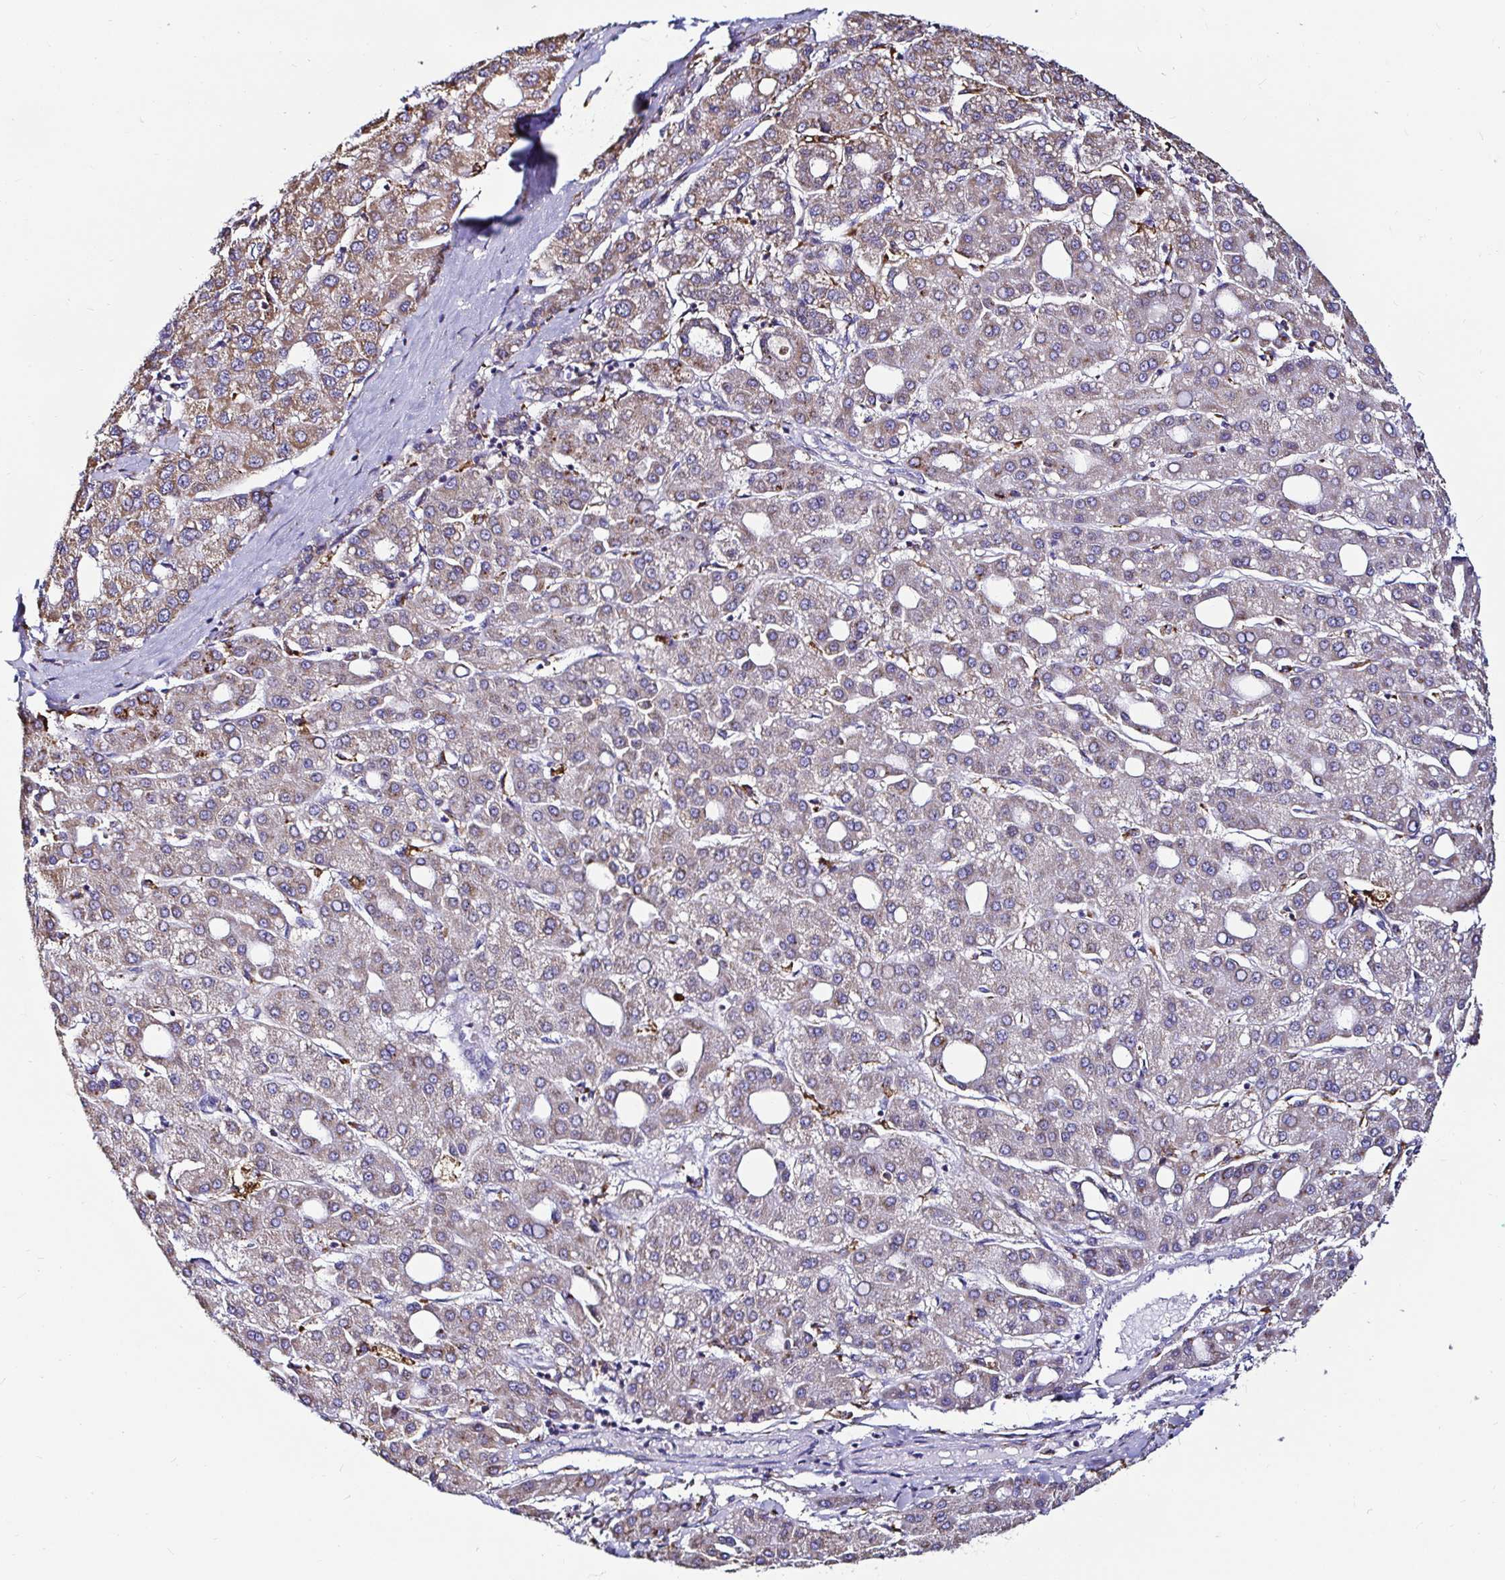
{"staining": {"intensity": "weak", "quantity": ">75%", "location": "cytoplasmic/membranous"}, "tissue": "liver cancer", "cell_type": "Tumor cells", "image_type": "cancer", "snomed": [{"axis": "morphology", "description": "Carcinoma, Hepatocellular, NOS"}, {"axis": "topography", "description": "Liver"}], "caption": "Human hepatocellular carcinoma (liver) stained with a brown dye reveals weak cytoplasmic/membranous positive staining in about >75% of tumor cells.", "gene": "MSR1", "patient": {"sex": "male", "age": 65}}